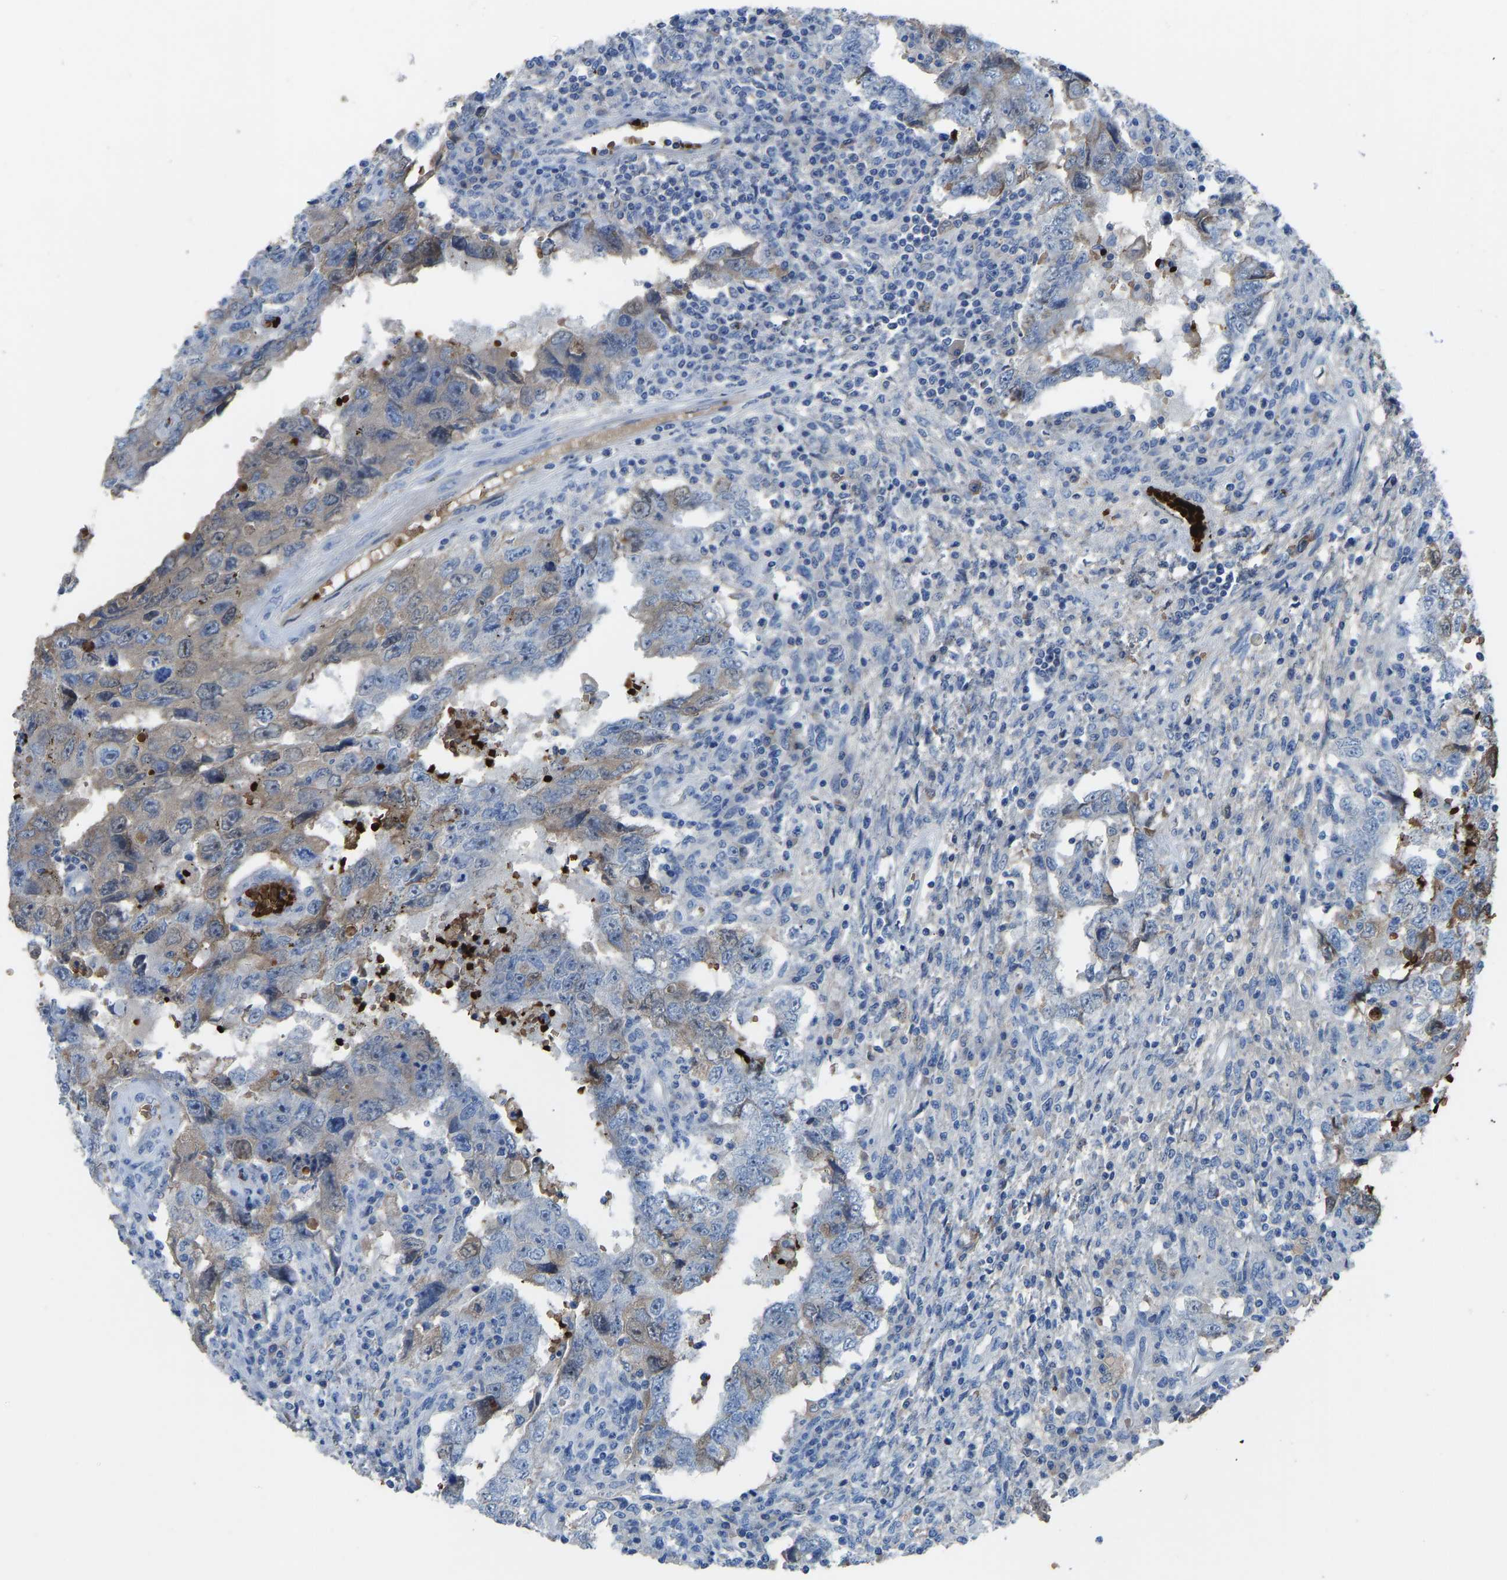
{"staining": {"intensity": "weak", "quantity": "<25%", "location": "cytoplasmic/membranous"}, "tissue": "testis cancer", "cell_type": "Tumor cells", "image_type": "cancer", "snomed": [{"axis": "morphology", "description": "Carcinoma, Embryonal, NOS"}, {"axis": "topography", "description": "Testis"}], "caption": "Tumor cells show no significant protein positivity in testis embryonal carcinoma.", "gene": "PIGS", "patient": {"sex": "male", "age": 26}}